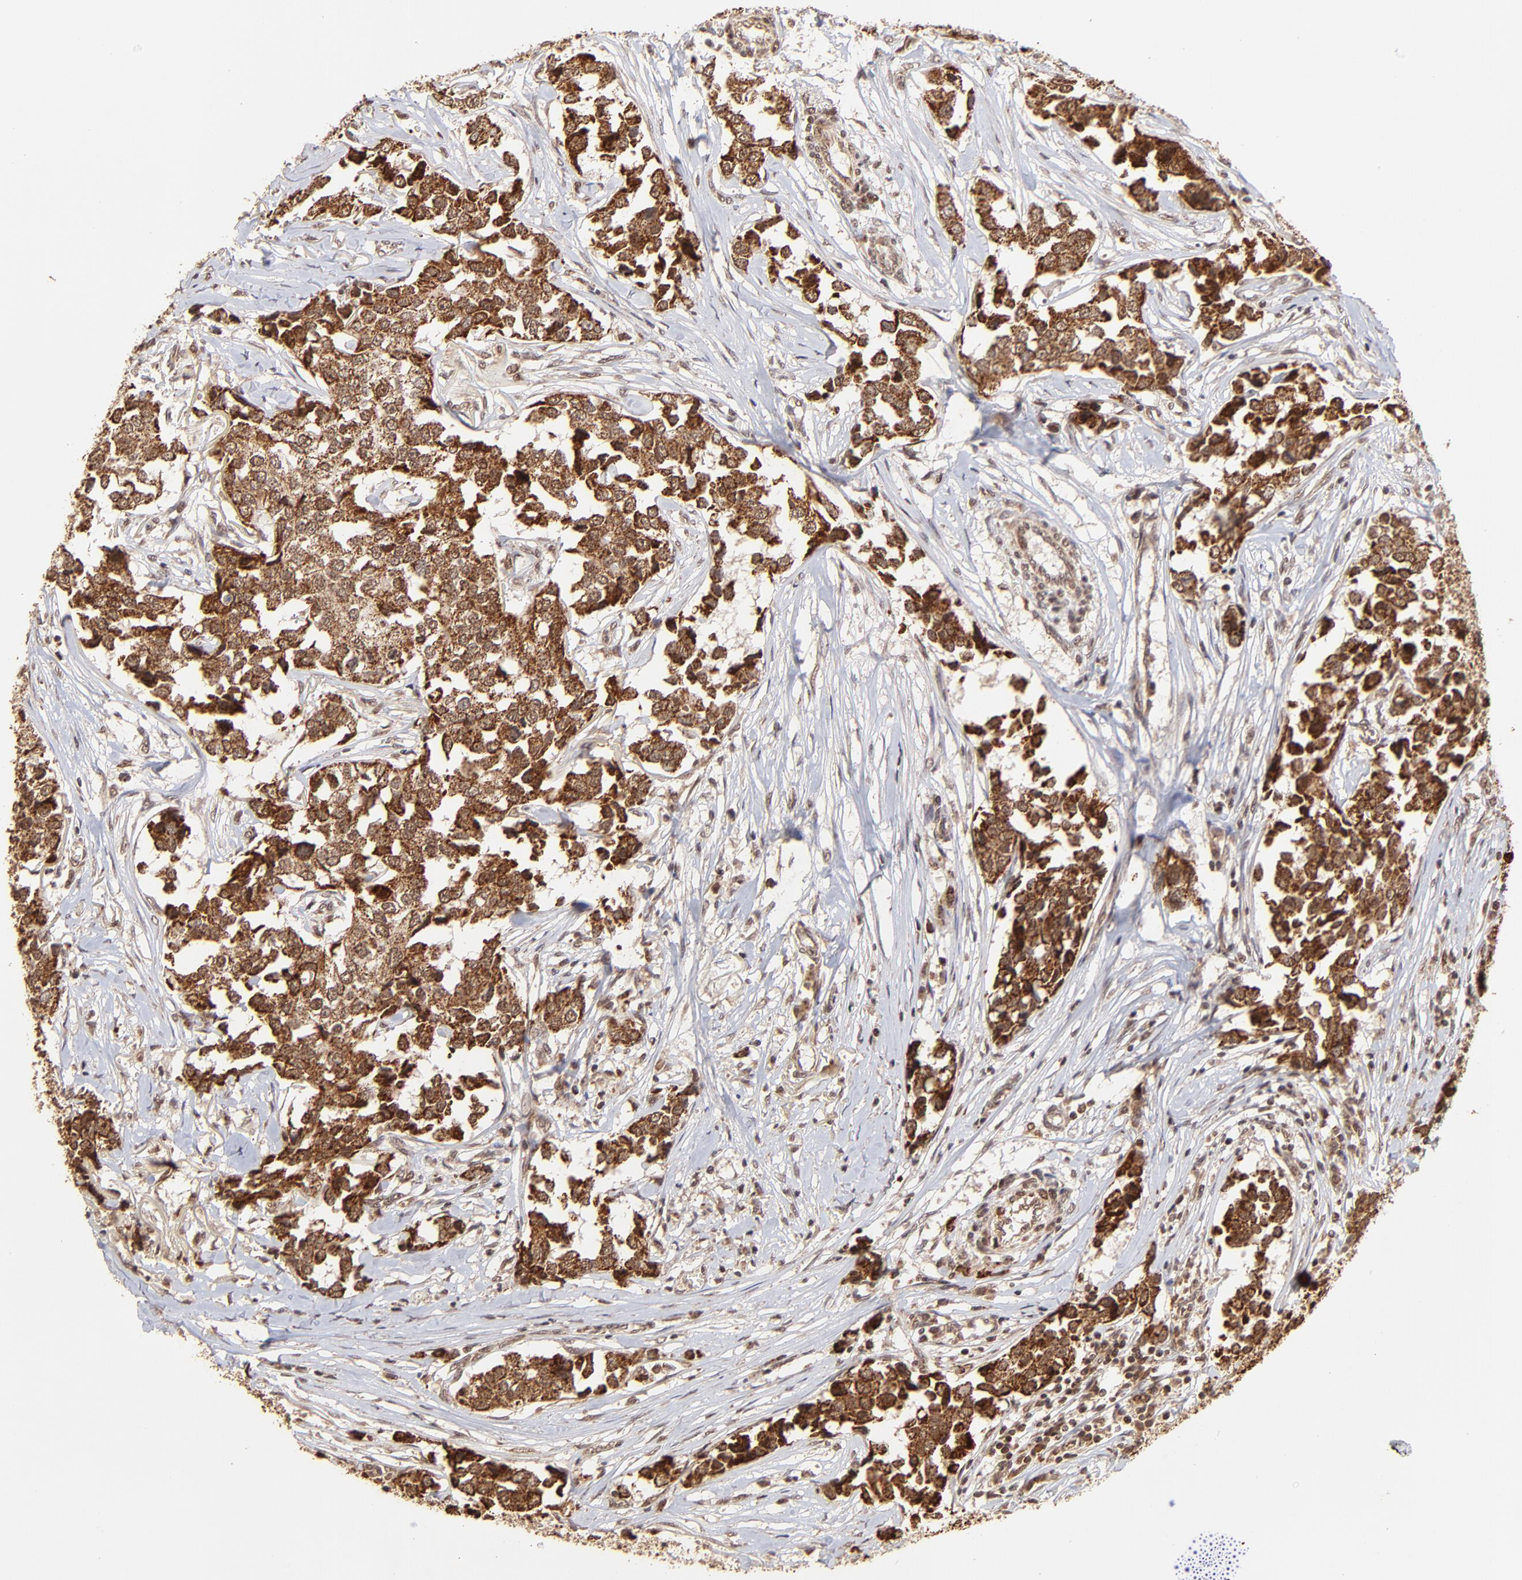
{"staining": {"intensity": "strong", "quantity": ">75%", "location": "cytoplasmic/membranous"}, "tissue": "breast cancer", "cell_type": "Tumor cells", "image_type": "cancer", "snomed": [{"axis": "morphology", "description": "Duct carcinoma"}, {"axis": "topography", "description": "Breast"}], "caption": "Breast cancer (invasive ductal carcinoma) was stained to show a protein in brown. There is high levels of strong cytoplasmic/membranous expression in about >75% of tumor cells.", "gene": "MED15", "patient": {"sex": "female", "age": 80}}